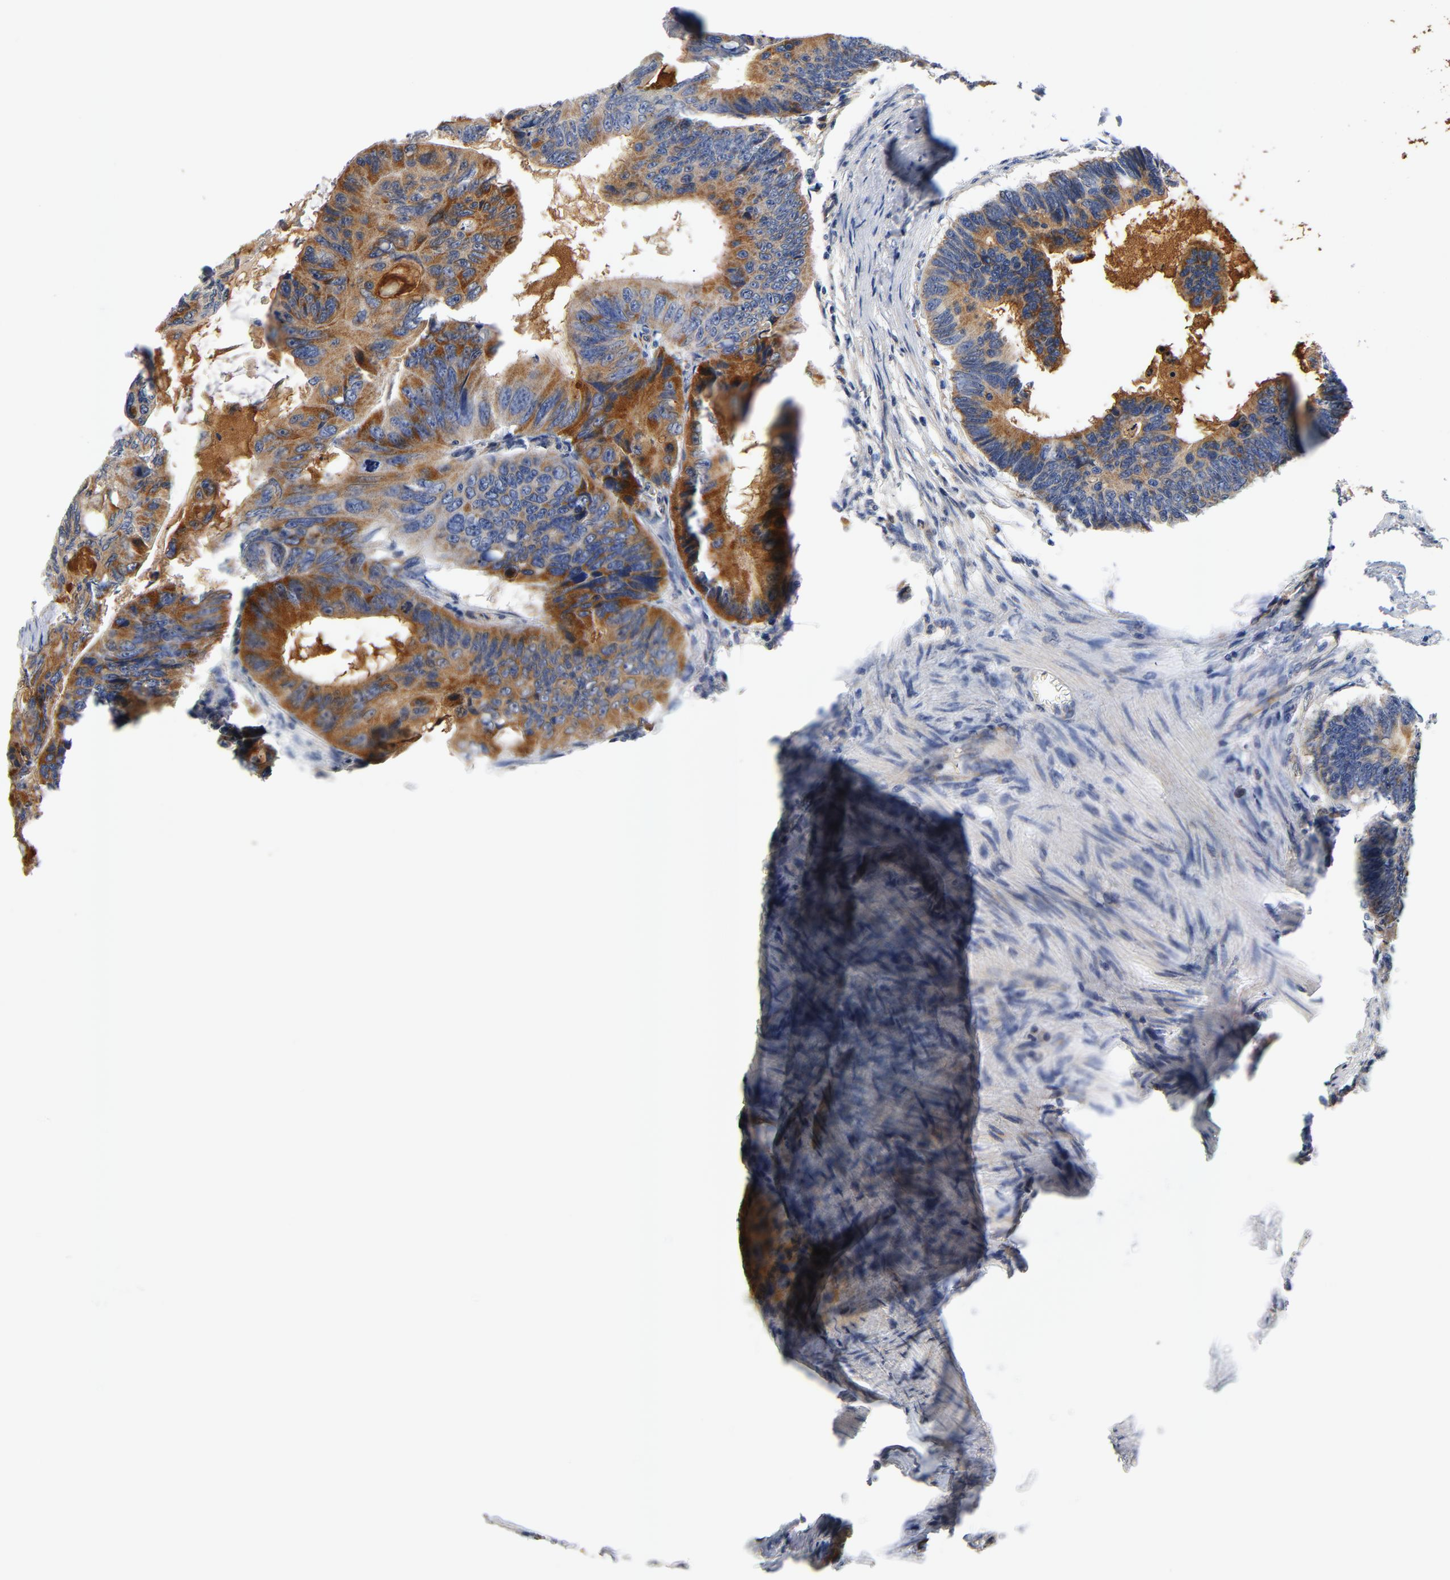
{"staining": {"intensity": "moderate", "quantity": ">75%", "location": "cytoplasmic/membranous"}, "tissue": "colorectal cancer", "cell_type": "Tumor cells", "image_type": "cancer", "snomed": [{"axis": "morphology", "description": "Adenocarcinoma, NOS"}, {"axis": "topography", "description": "Colon"}], "caption": "Protein expression analysis of adenocarcinoma (colorectal) reveals moderate cytoplasmic/membranous expression in approximately >75% of tumor cells. (DAB = brown stain, brightfield microscopy at high magnification).", "gene": "RAPGEF4", "patient": {"sex": "female", "age": 55}}